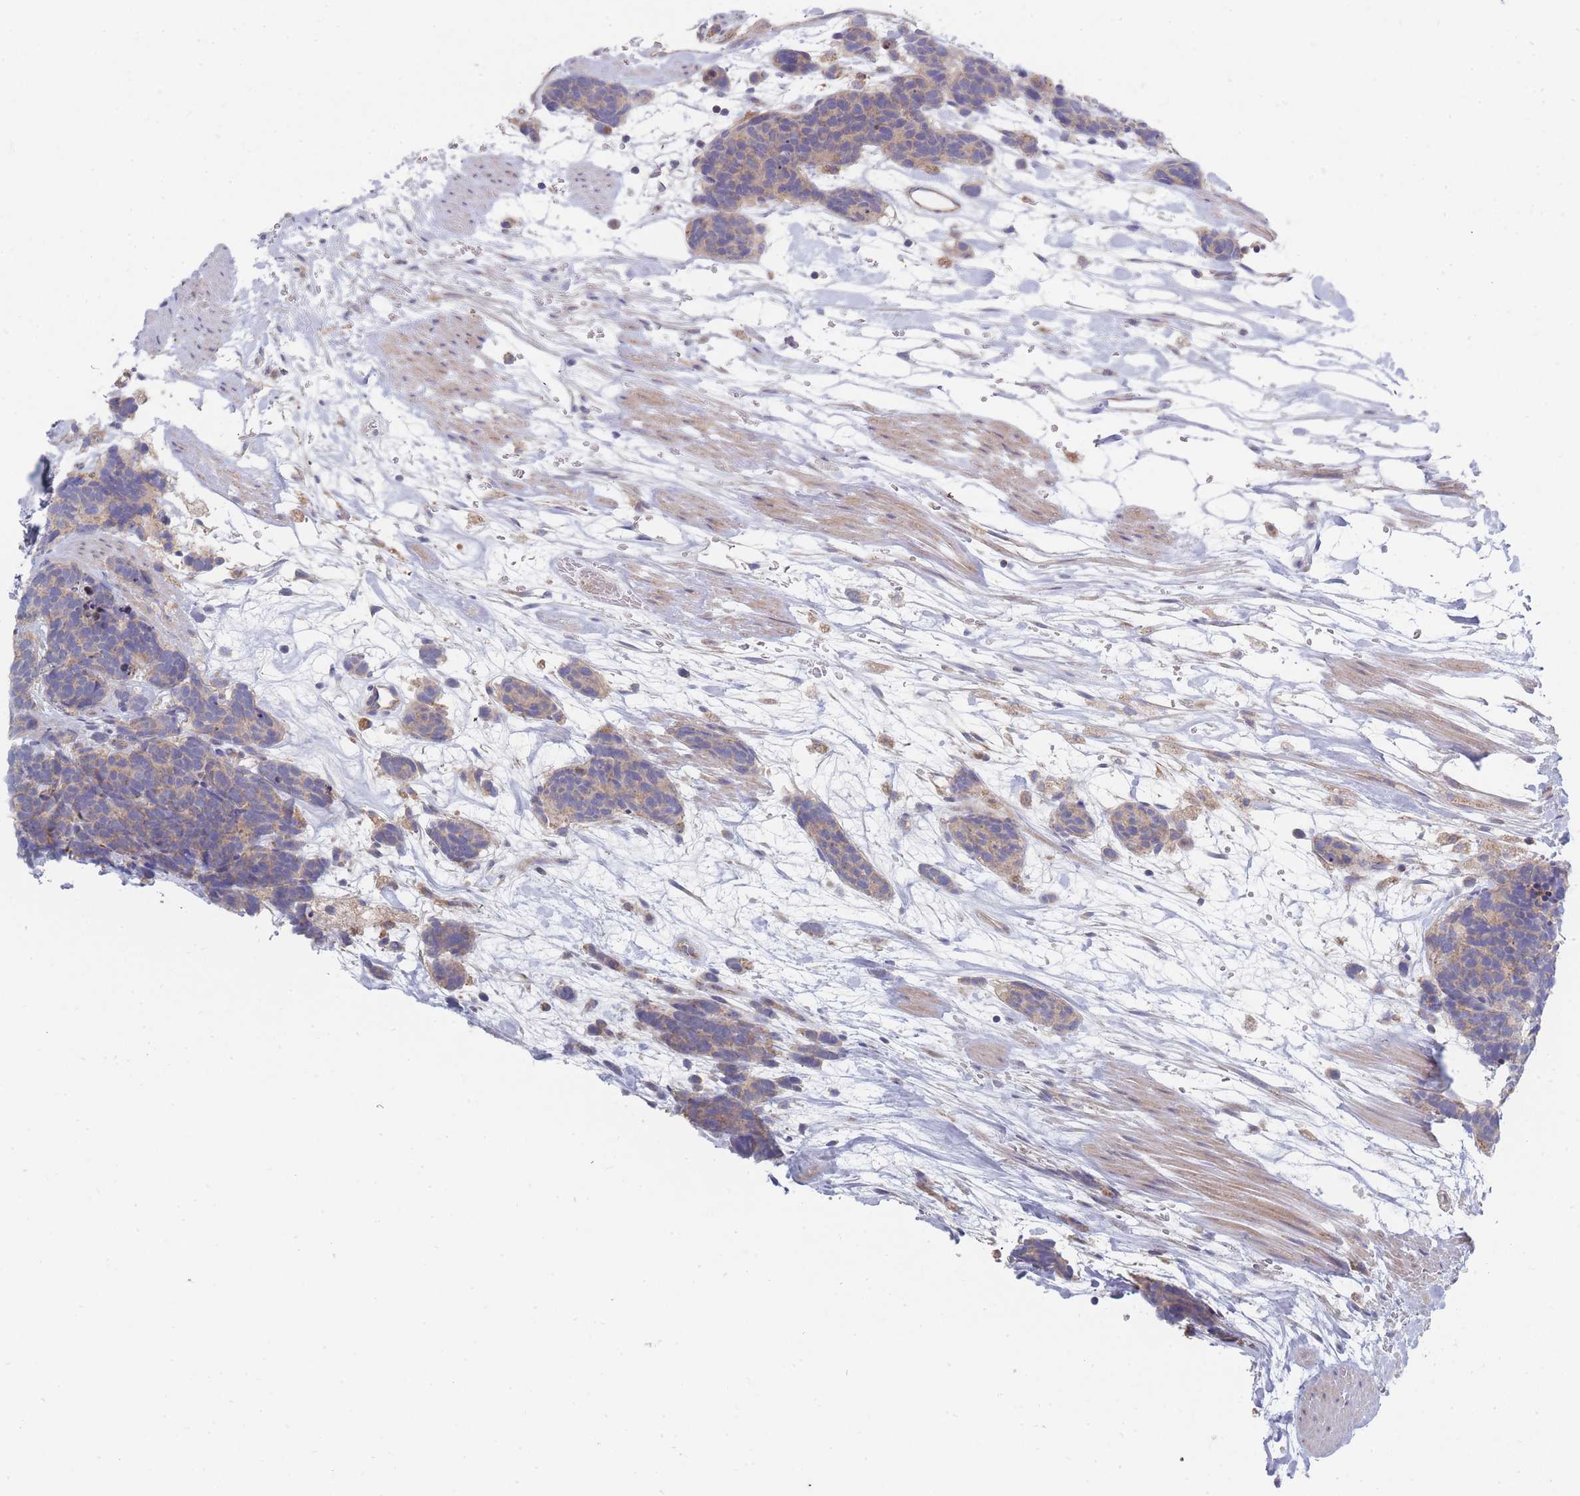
{"staining": {"intensity": "weak", "quantity": "25%-75%", "location": "cytoplasmic/membranous"}, "tissue": "carcinoid", "cell_type": "Tumor cells", "image_type": "cancer", "snomed": [{"axis": "morphology", "description": "Carcinoma, NOS"}, {"axis": "morphology", "description": "Carcinoid, malignant, NOS"}, {"axis": "topography", "description": "Prostate"}], "caption": "Carcinoid stained with a brown dye reveals weak cytoplasmic/membranous positive expression in approximately 25%-75% of tumor cells.", "gene": "NUB1", "patient": {"sex": "male", "age": 57}}